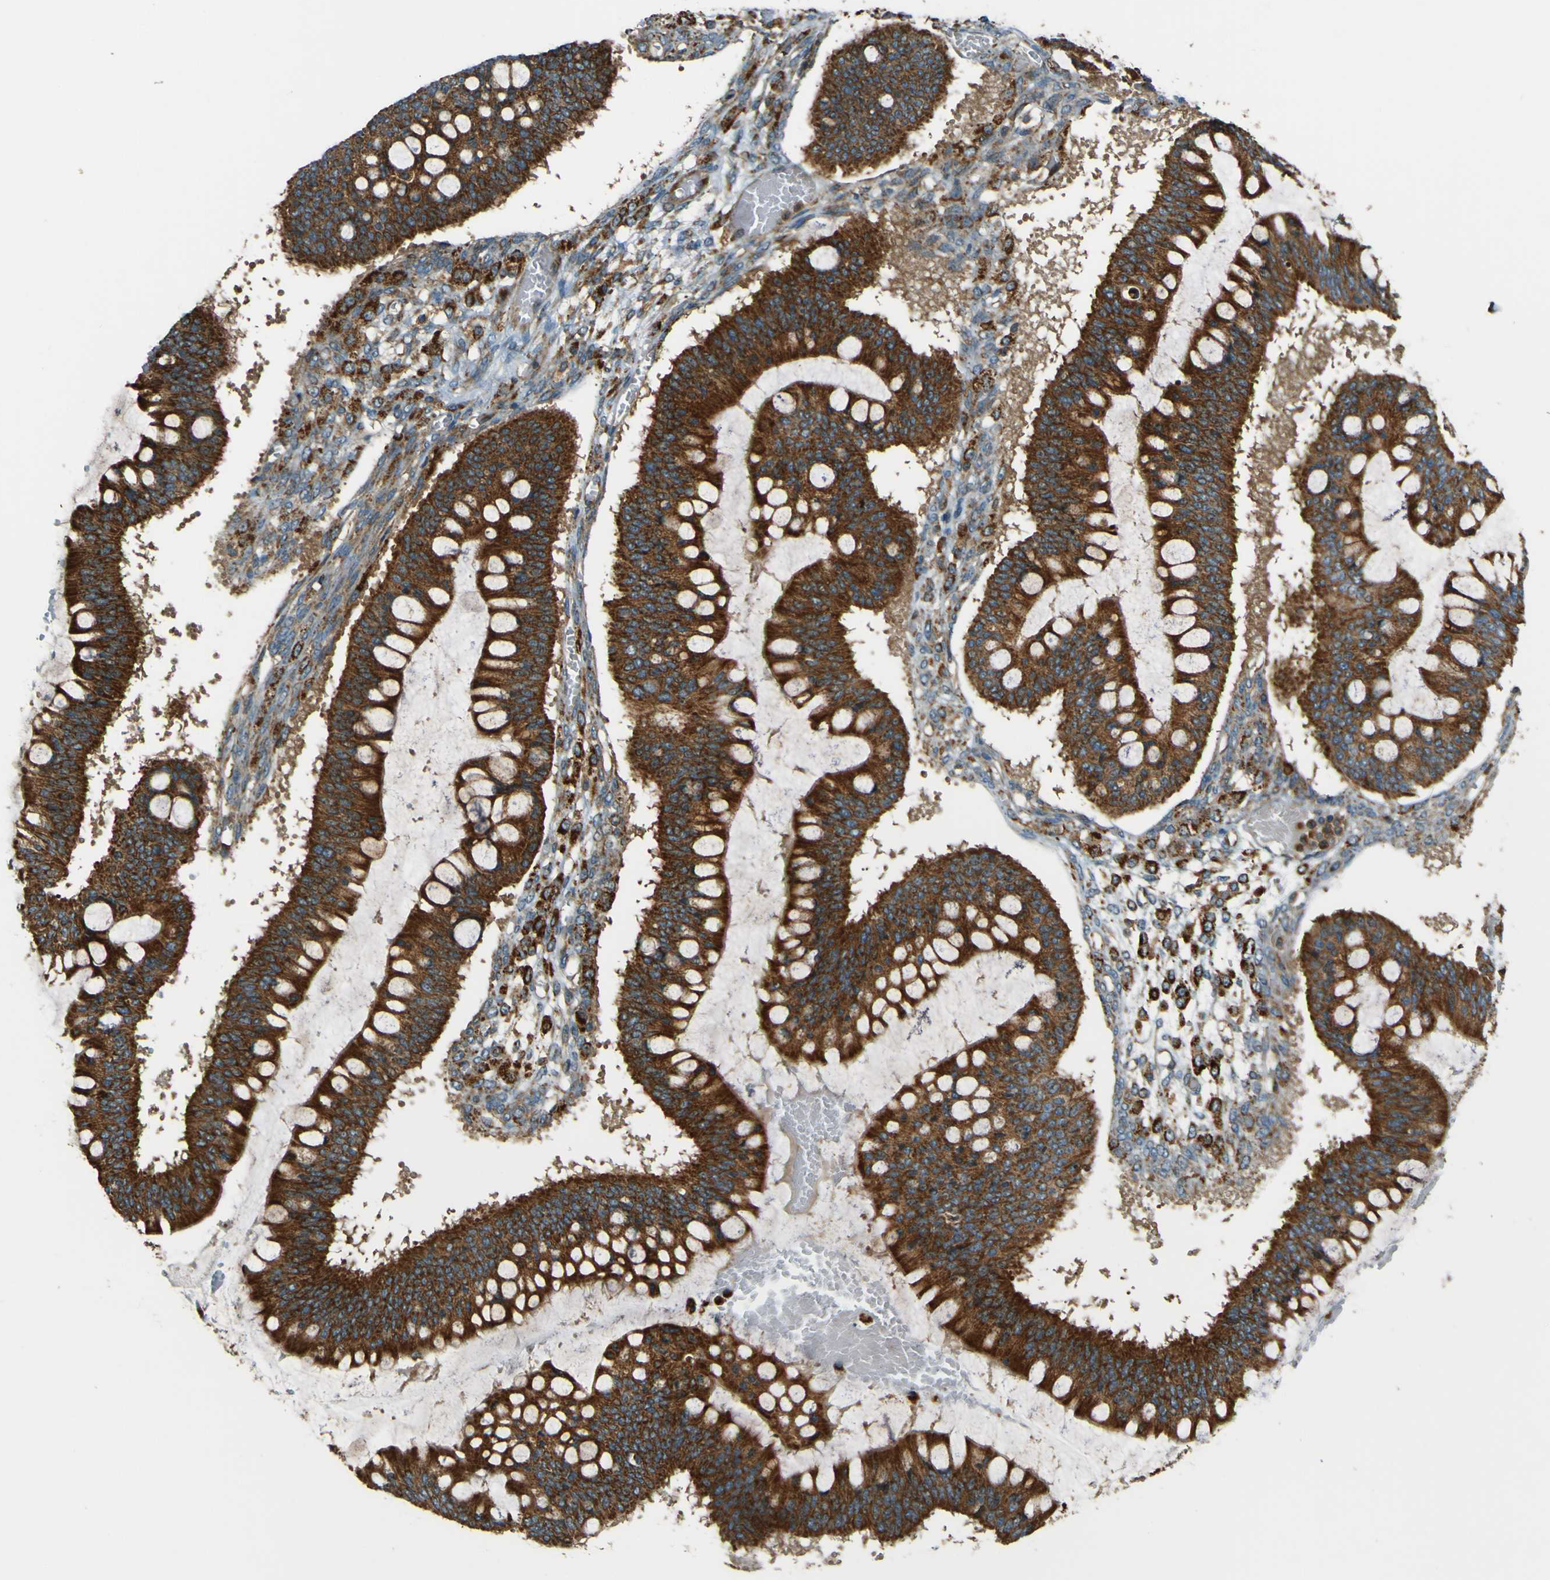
{"staining": {"intensity": "strong", "quantity": ">75%", "location": "cytoplasmic/membranous"}, "tissue": "ovarian cancer", "cell_type": "Tumor cells", "image_type": "cancer", "snomed": [{"axis": "morphology", "description": "Cystadenocarcinoma, mucinous, NOS"}, {"axis": "topography", "description": "Ovary"}], "caption": "Immunohistochemical staining of human mucinous cystadenocarcinoma (ovarian) reveals strong cytoplasmic/membranous protein positivity in approximately >75% of tumor cells.", "gene": "DNAJC5", "patient": {"sex": "female", "age": 73}}